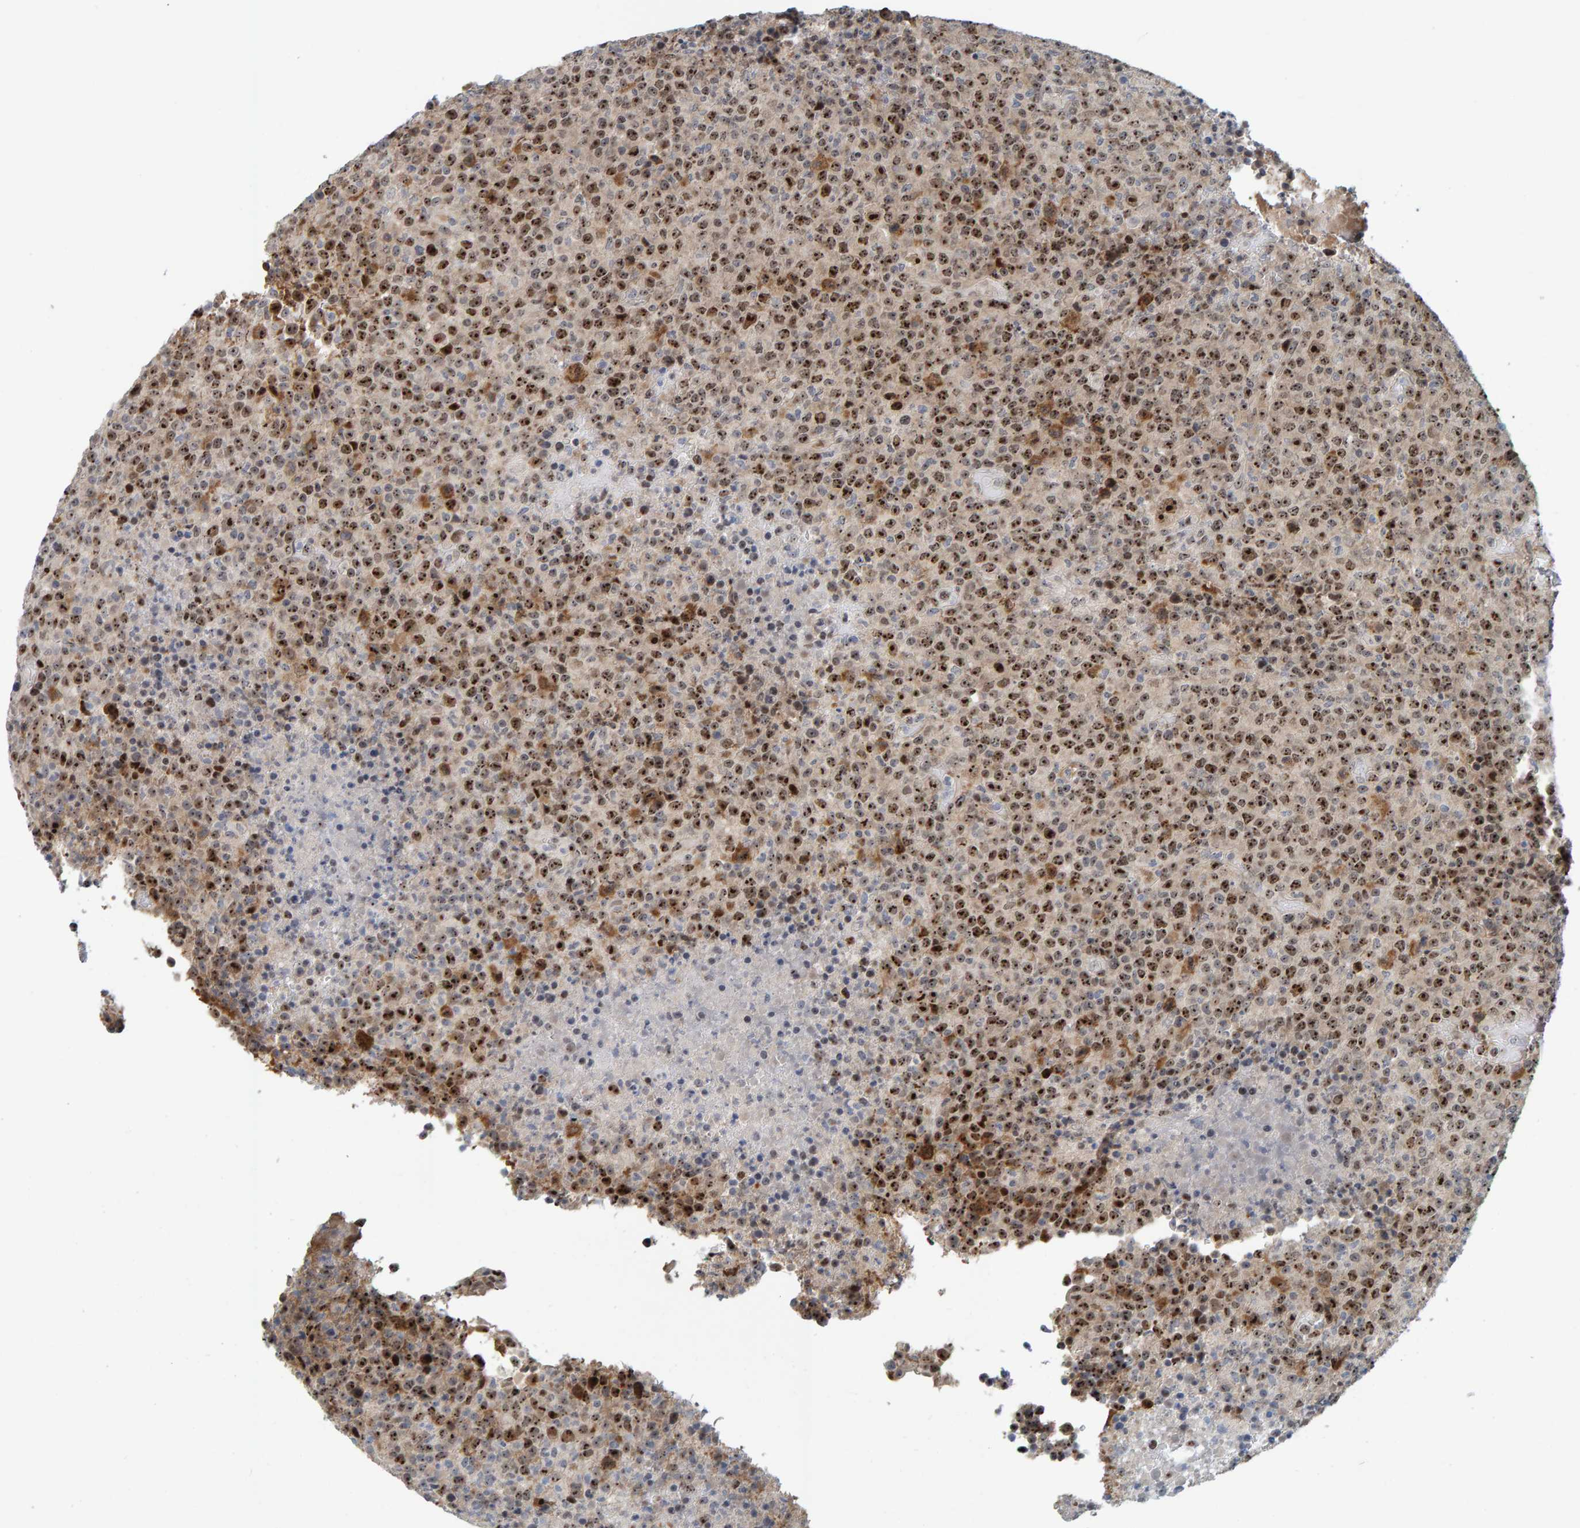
{"staining": {"intensity": "strong", "quantity": ">75%", "location": "nuclear"}, "tissue": "lymphoma", "cell_type": "Tumor cells", "image_type": "cancer", "snomed": [{"axis": "morphology", "description": "Malignant lymphoma, non-Hodgkin's type, High grade"}, {"axis": "topography", "description": "Lymph node"}], "caption": "Lymphoma was stained to show a protein in brown. There is high levels of strong nuclear staining in approximately >75% of tumor cells. The staining was performed using DAB (3,3'-diaminobenzidine) to visualize the protein expression in brown, while the nuclei were stained in blue with hematoxylin (Magnification: 20x).", "gene": "POLR1E", "patient": {"sex": "male", "age": 13}}